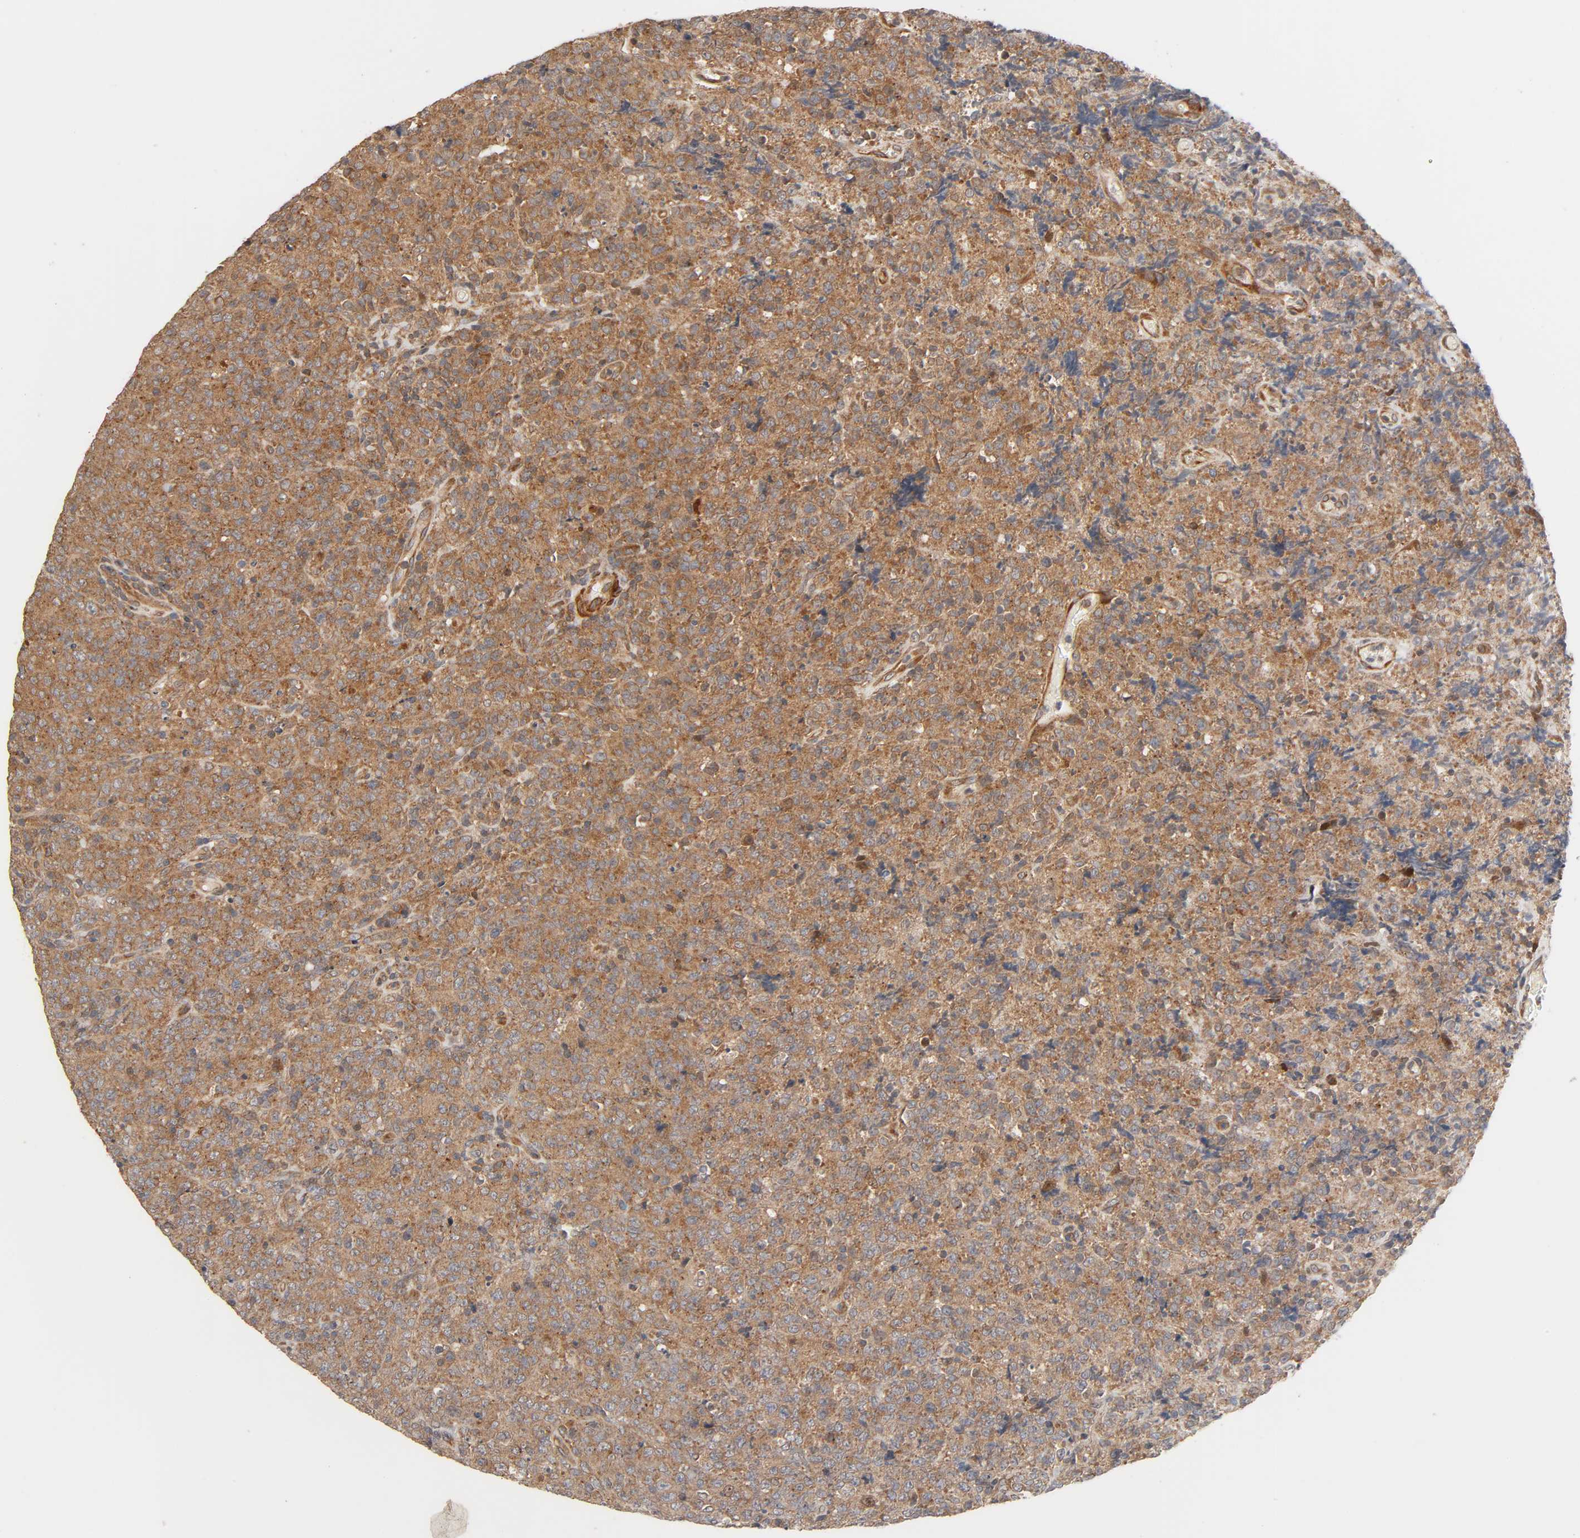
{"staining": {"intensity": "moderate", "quantity": ">75%", "location": "cytoplasmic/membranous"}, "tissue": "lymphoma", "cell_type": "Tumor cells", "image_type": "cancer", "snomed": [{"axis": "morphology", "description": "Malignant lymphoma, non-Hodgkin's type, High grade"}, {"axis": "topography", "description": "Tonsil"}], "caption": "The photomicrograph reveals immunohistochemical staining of high-grade malignant lymphoma, non-Hodgkin's type. There is moderate cytoplasmic/membranous staining is identified in about >75% of tumor cells. The protein is stained brown, and the nuclei are stained in blue (DAB IHC with brightfield microscopy, high magnification).", "gene": "NEMF", "patient": {"sex": "female", "age": 36}}